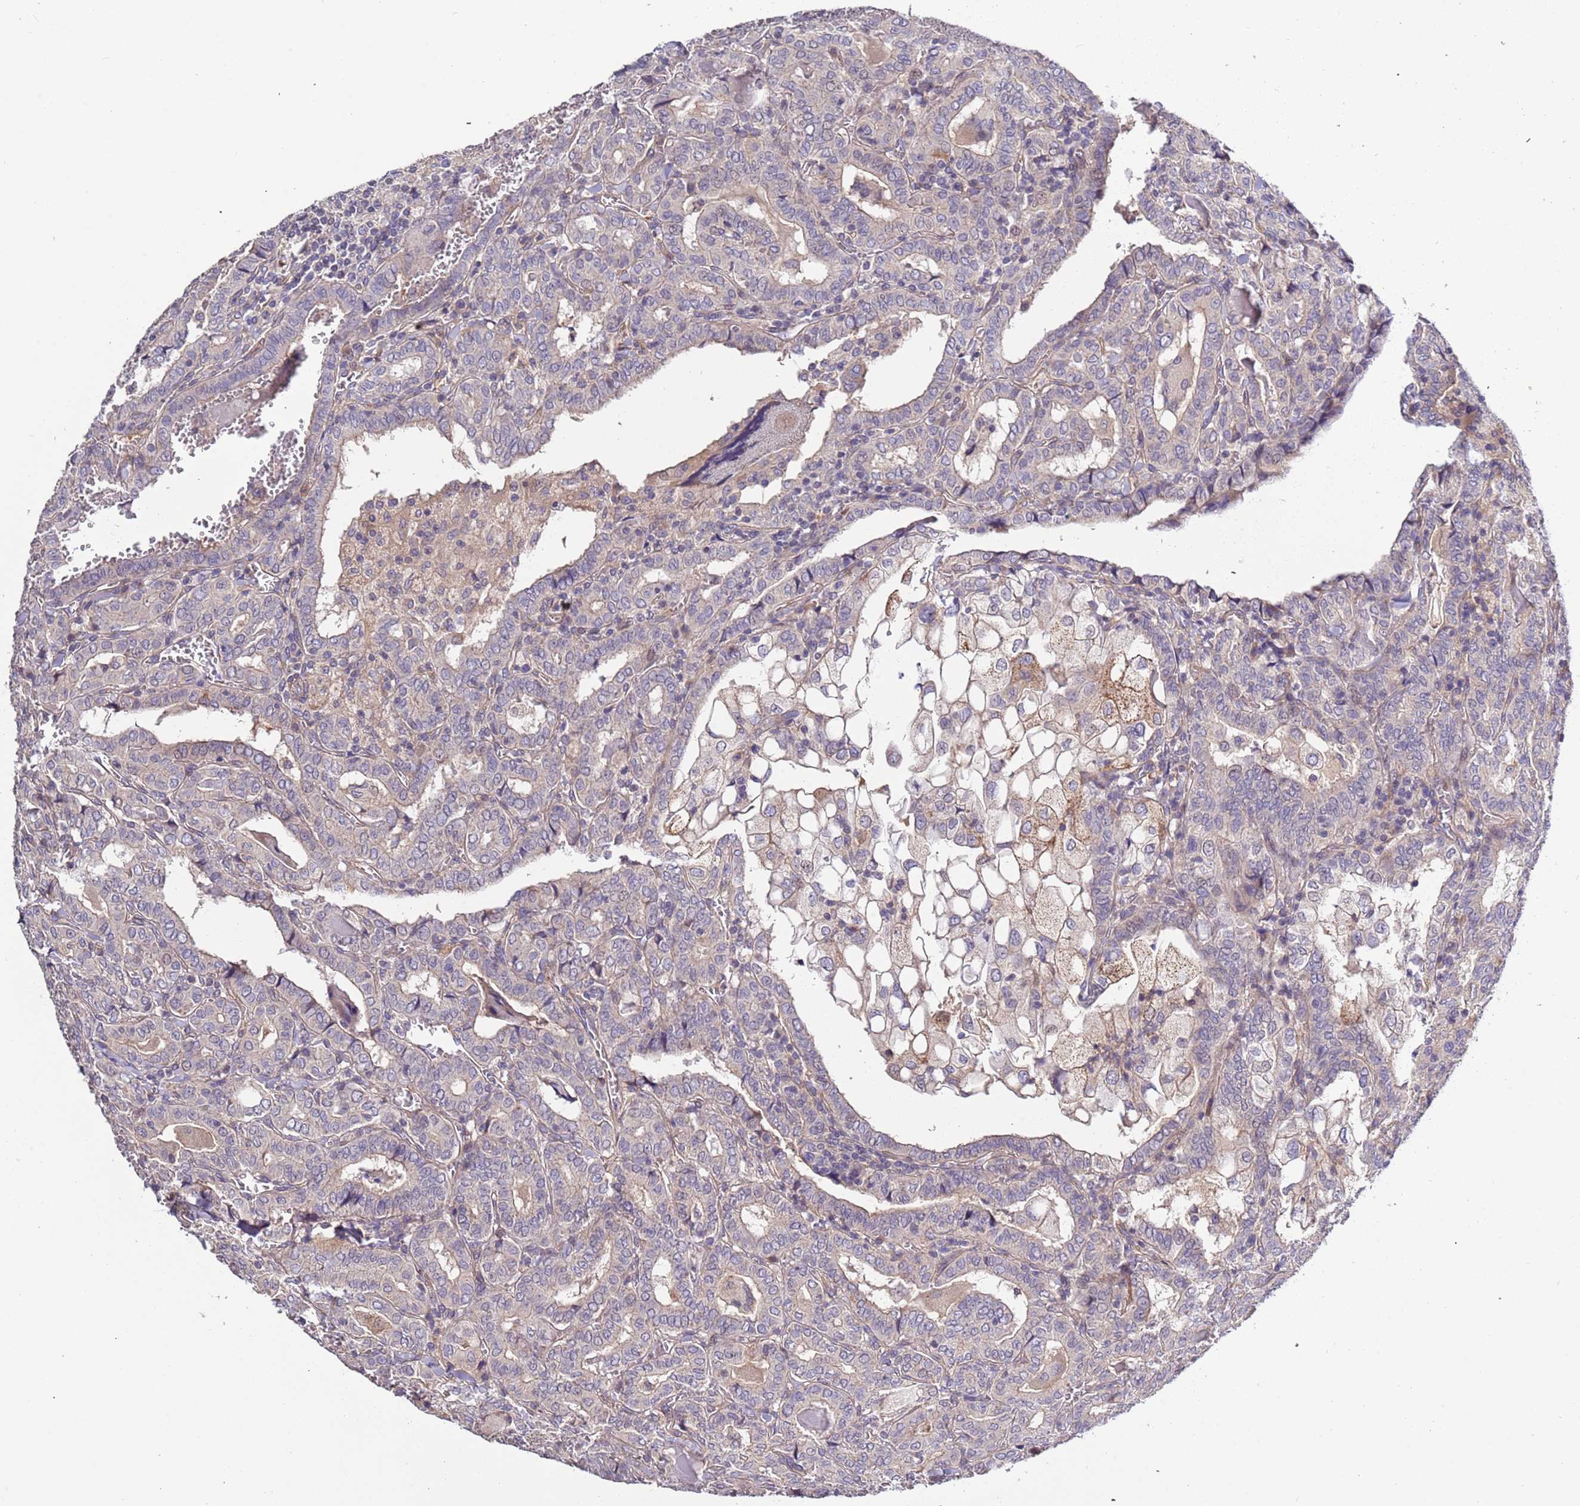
{"staining": {"intensity": "negative", "quantity": "none", "location": "none"}, "tissue": "thyroid cancer", "cell_type": "Tumor cells", "image_type": "cancer", "snomed": [{"axis": "morphology", "description": "Papillary adenocarcinoma, NOS"}, {"axis": "topography", "description": "Thyroid gland"}], "caption": "This histopathology image is of thyroid cancer stained with immunohistochemistry to label a protein in brown with the nuclei are counter-stained blue. There is no expression in tumor cells.", "gene": "LAMB4", "patient": {"sex": "female", "age": 72}}